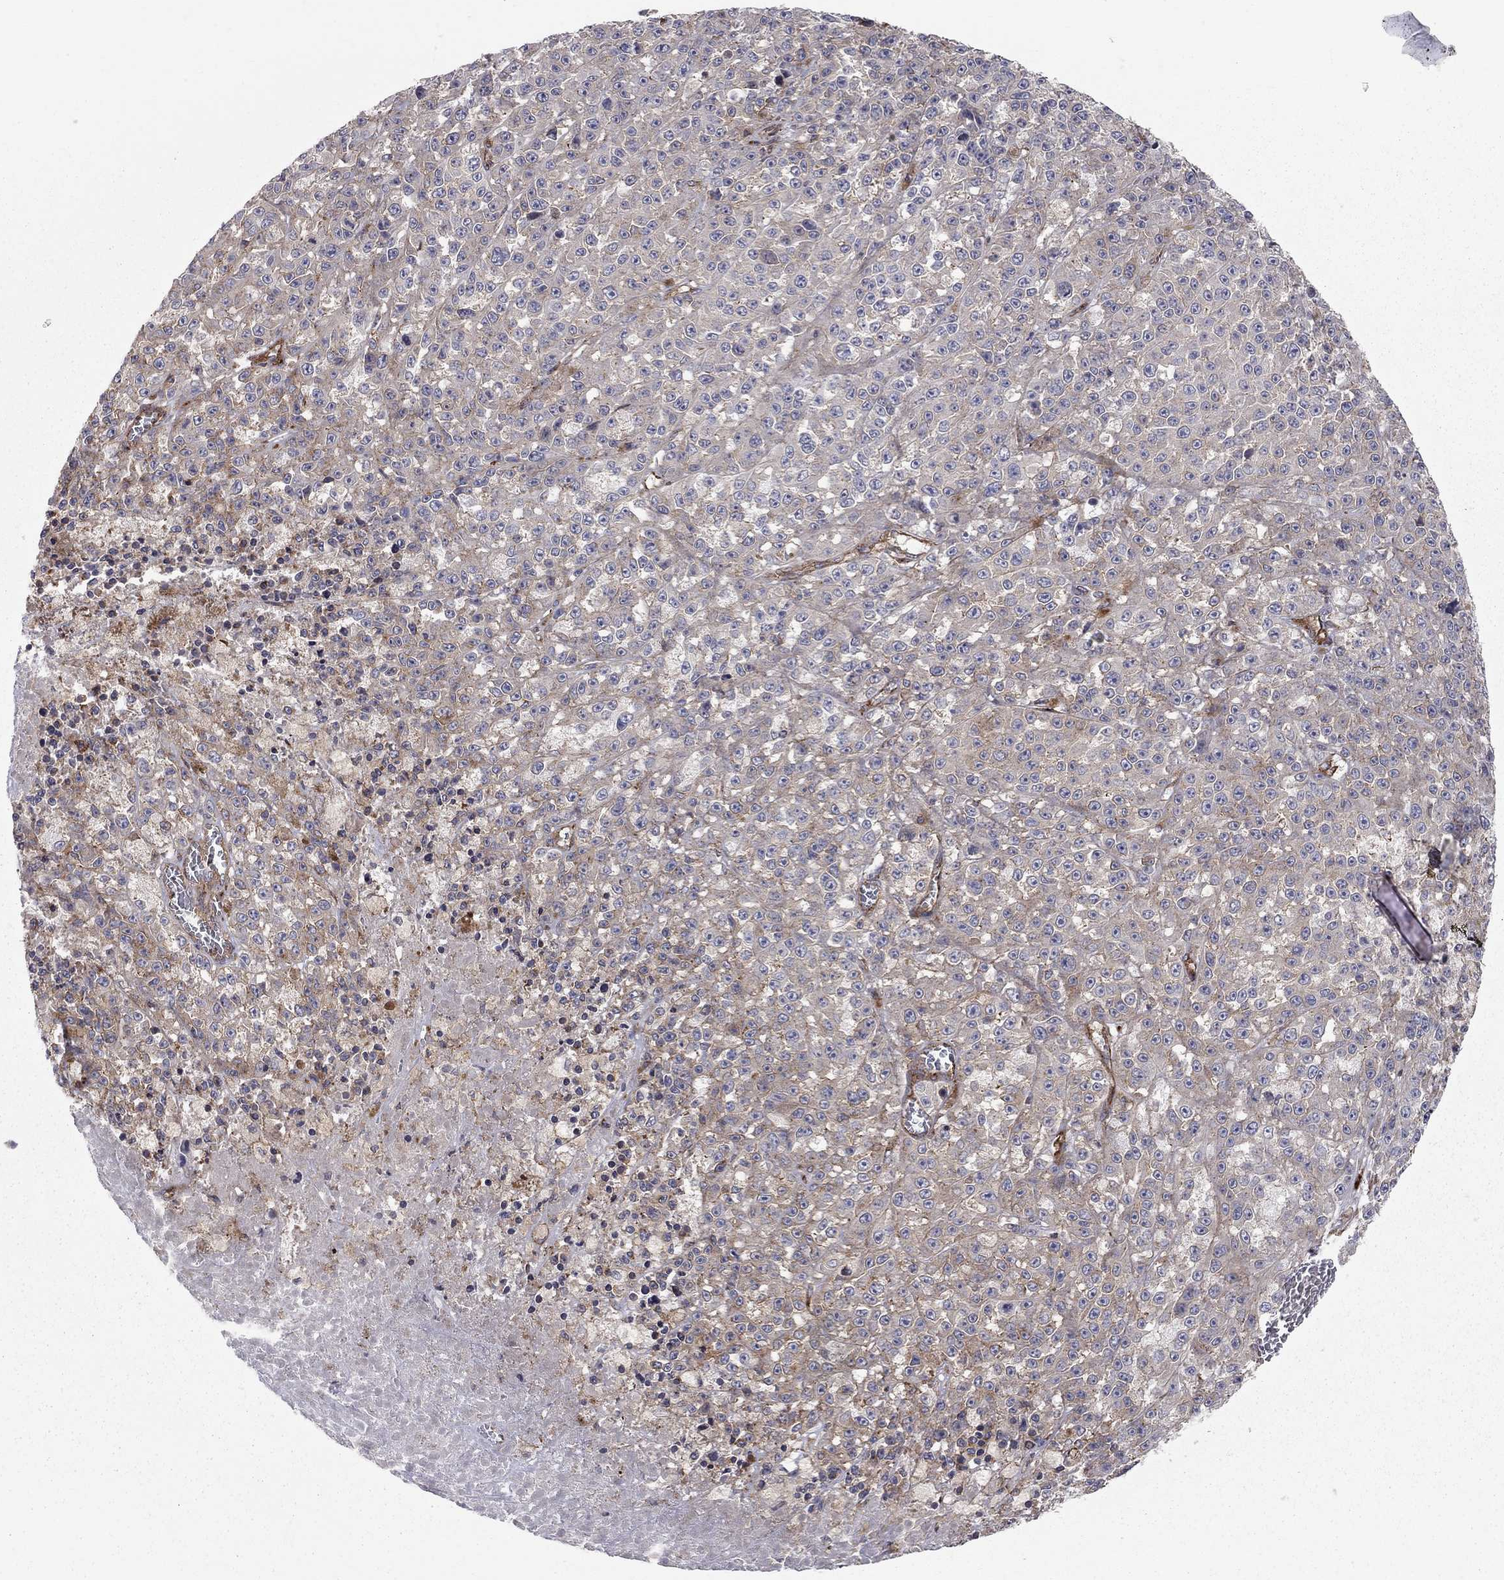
{"staining": {"intensity": "weak", "quantity": "25%-75%", "location": "cytoplasmic/membranous"}, "tissue": "melanoma", "cell_type": "Tumor cells", "image_type": "cancer", "snomed": [{"axis": "morphology", "description": "Malignant melanoma, NOS"}, {"axis": "topography", "description": "Skin"}], "caption": "Tumor cells show weak cytoplasmic/membranous expression in about 25%-75% of cells in melanoma.", "gene": "RASEF", "patient": {"sex": "female", "age": 58}}